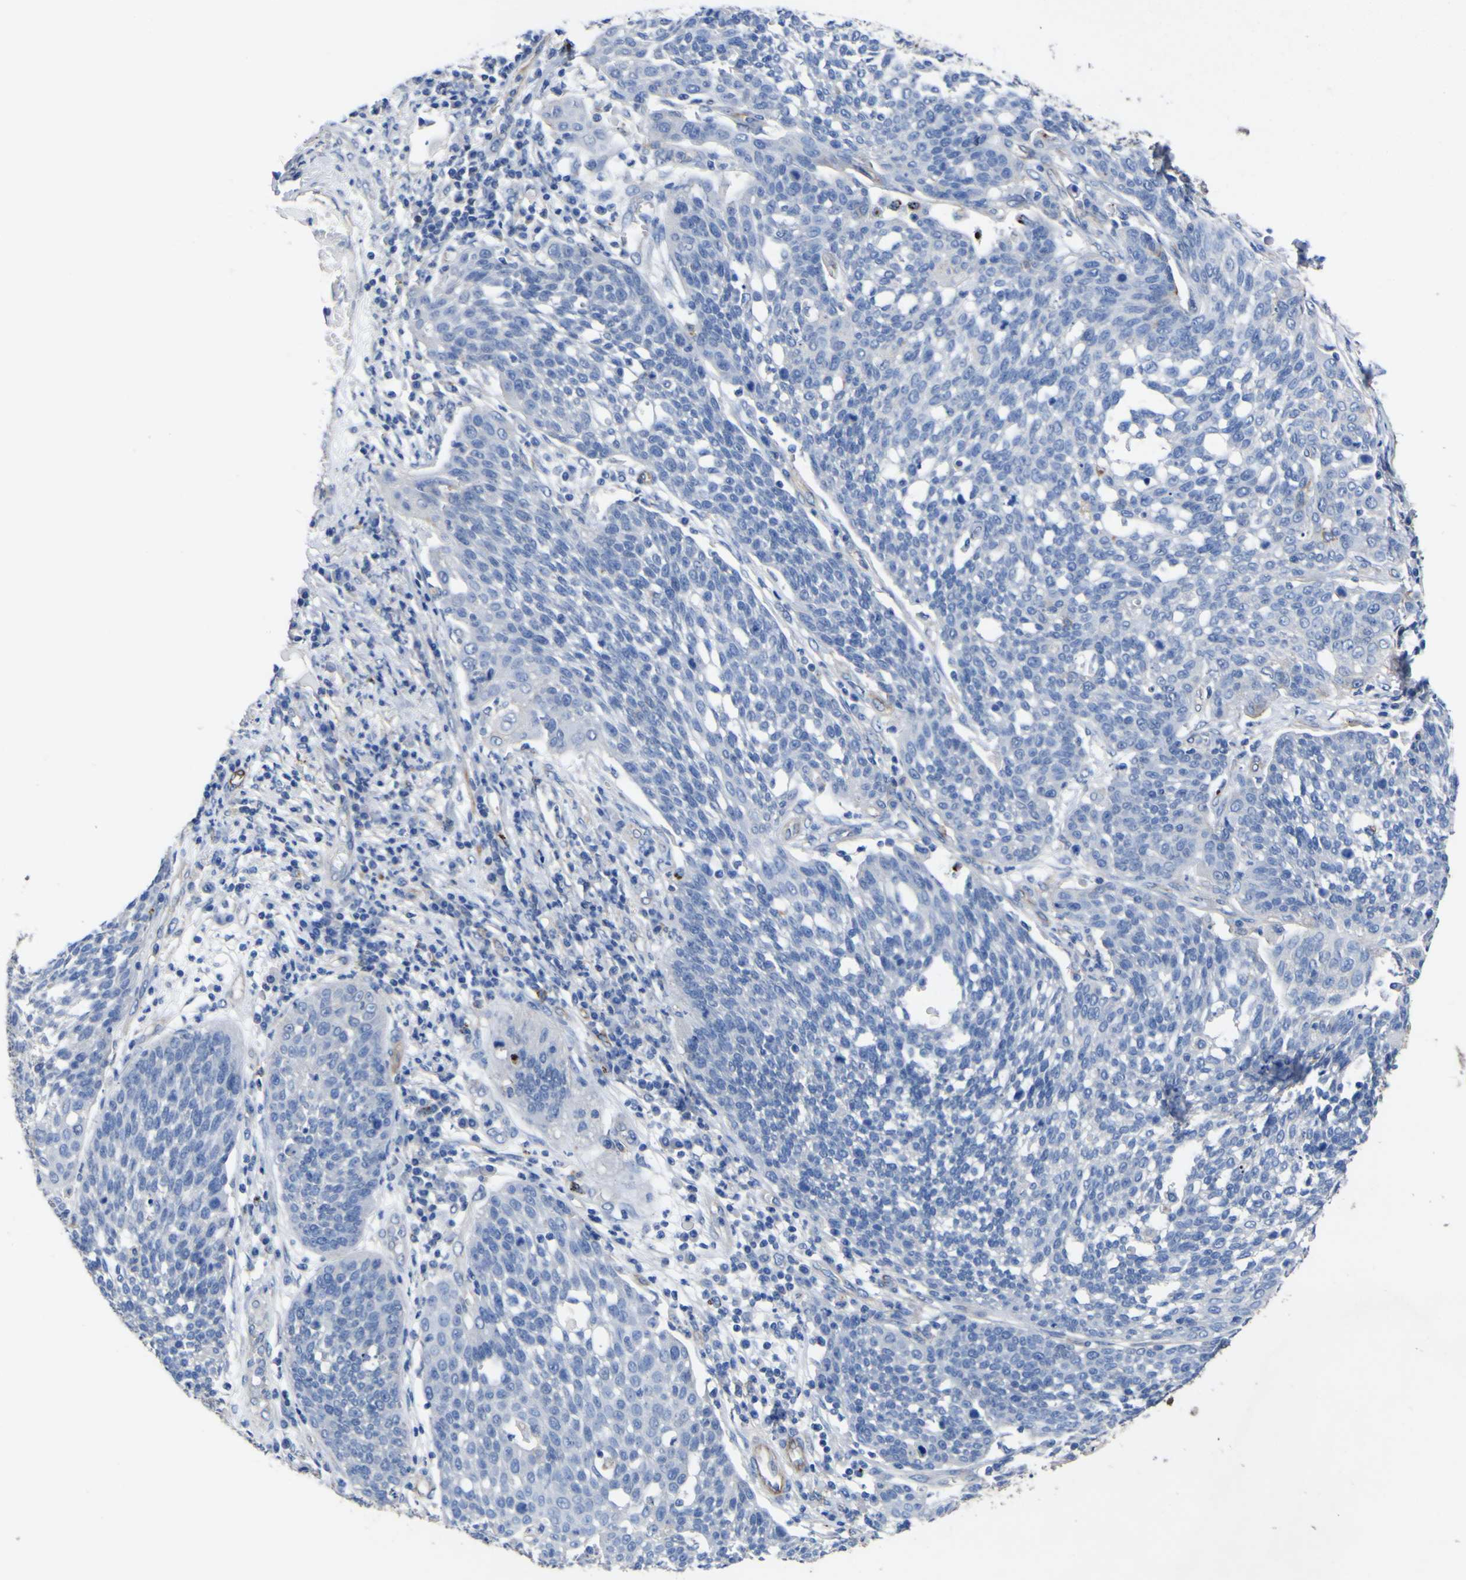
{"staining": {"intensity": "negative", "quantity": "none", "location": "none"}, "tissue": "cervical cancer", "cell_type": "Tumor cells", "image_type": "cancer", "snomed": [{"axis": "morphology", "description": "Squamous cell carcinoma, NOS"}, {"axis": "topography", "description": "Cervix"}], "caption": "High power microscopy histopathology image of an immunohistochemistry (IHC) histopathology image of squamous cell carcinoma (cervical), revealing no significant expression in tumor cells. (DAB (3,3'-diaminobenzidine) immunohistochemistry (IHC) with hematoxylin counter stain).", "gene": "AGO4", "patient": {"sex": "female", "age": 34}}